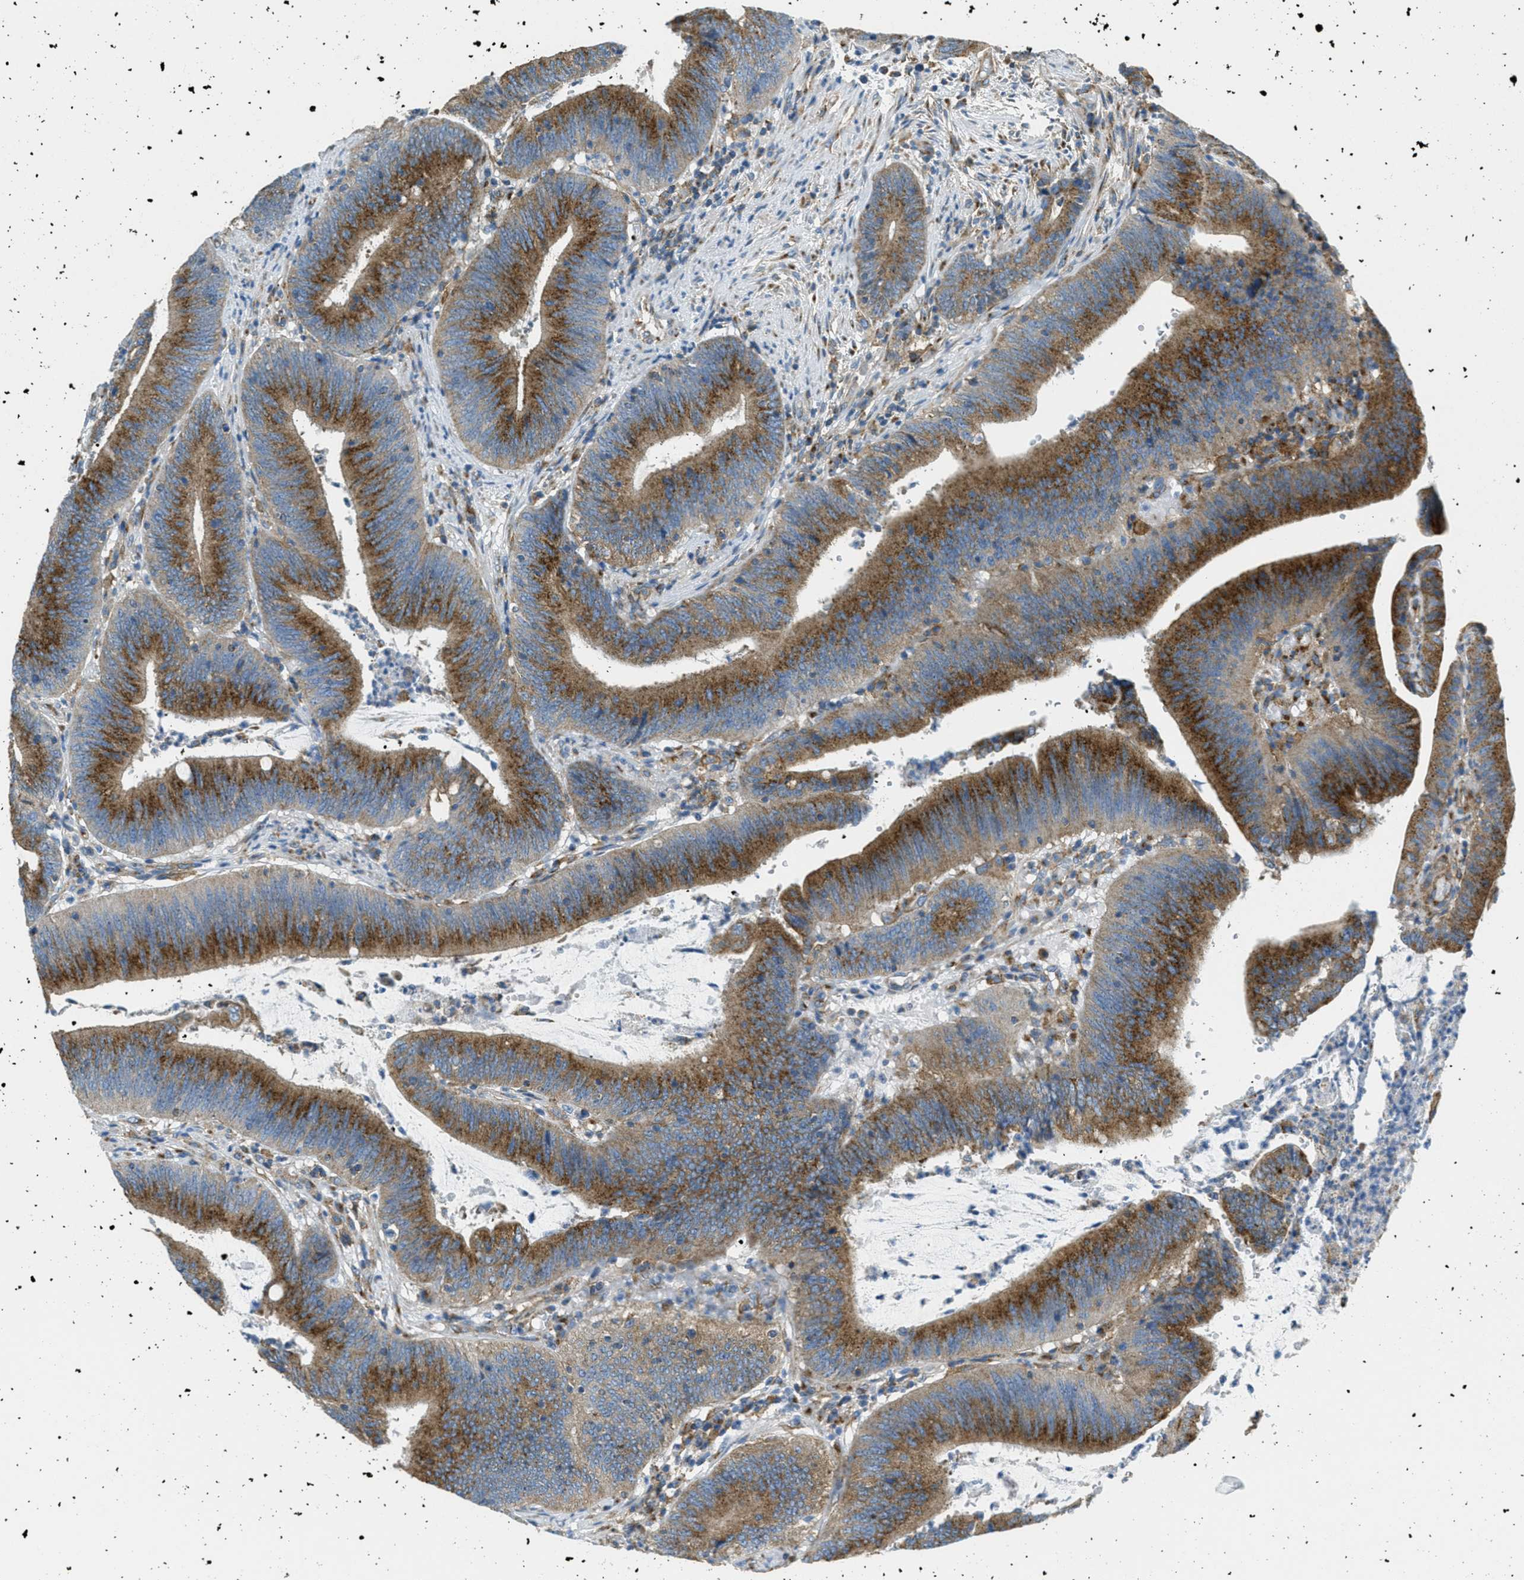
{"staining": {"intensity": "strong", "quantity": ">75%", "location": "cytoplasmic/membranous"}, "tissue": "colorectal cancer", "cell_type": "Tumor cells", "image_type": "cancer", "snomed": [{"axis": "morphology", "description": "Normal tissue, NOS"}, {"axis": "morphology", "description": "Adenocarcinoma, NOS"}, {"axis": "topography", "description": "Rectum"}], "caption": "Tumor cells demonstrate strong cytoplasmic/membranous positivity in approximately >75% of cells in colorectal adenocarcinoma.", "gene": "AP2B1", "patient": {"sex": "female", "age": 66}}